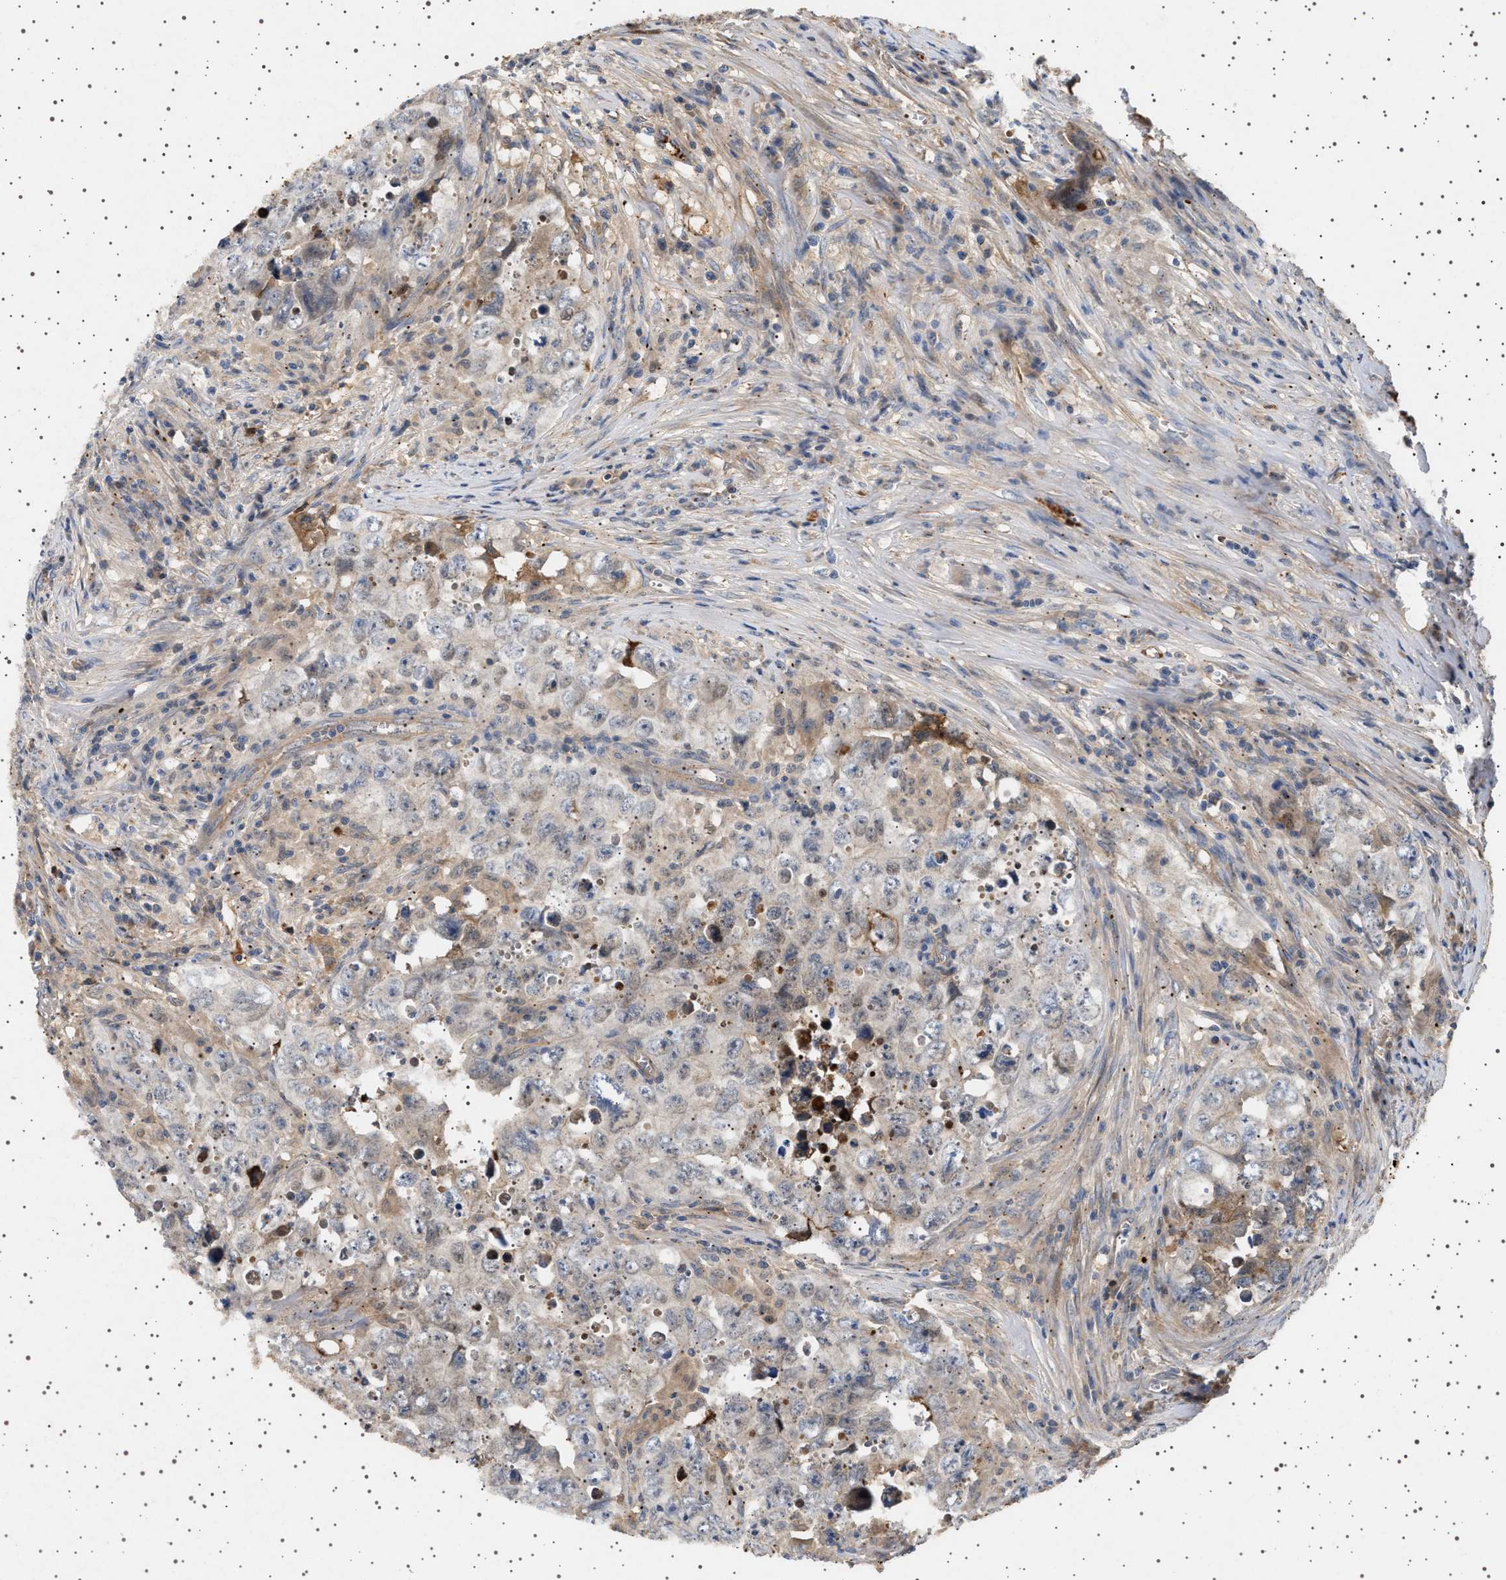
{"staining": {"intensity": "negative", "quantity": "none", "location": "none"}, "tissue": "testis cancer", "cell_type": "Tumor cells", "image_type": "cancer", "snomed": [{"axis": "morphology", "description": "Seminoma, NOS"}, {"axis": "morphology", "description": "Carcinoma, Embryonal, NOS"}, {"axis": "topography", "description": "Testis"}], "caption": "Tumor cells are negative for brown protein staining in testis cancer (seminoma). The staining was performed using DAB to visualize the protein expression in brown, while the nuclei were stained in blue with hematoxylin (Magnification: 20x).", "gene": "FICD", "patient": {"sex": "male", "age": 43}}